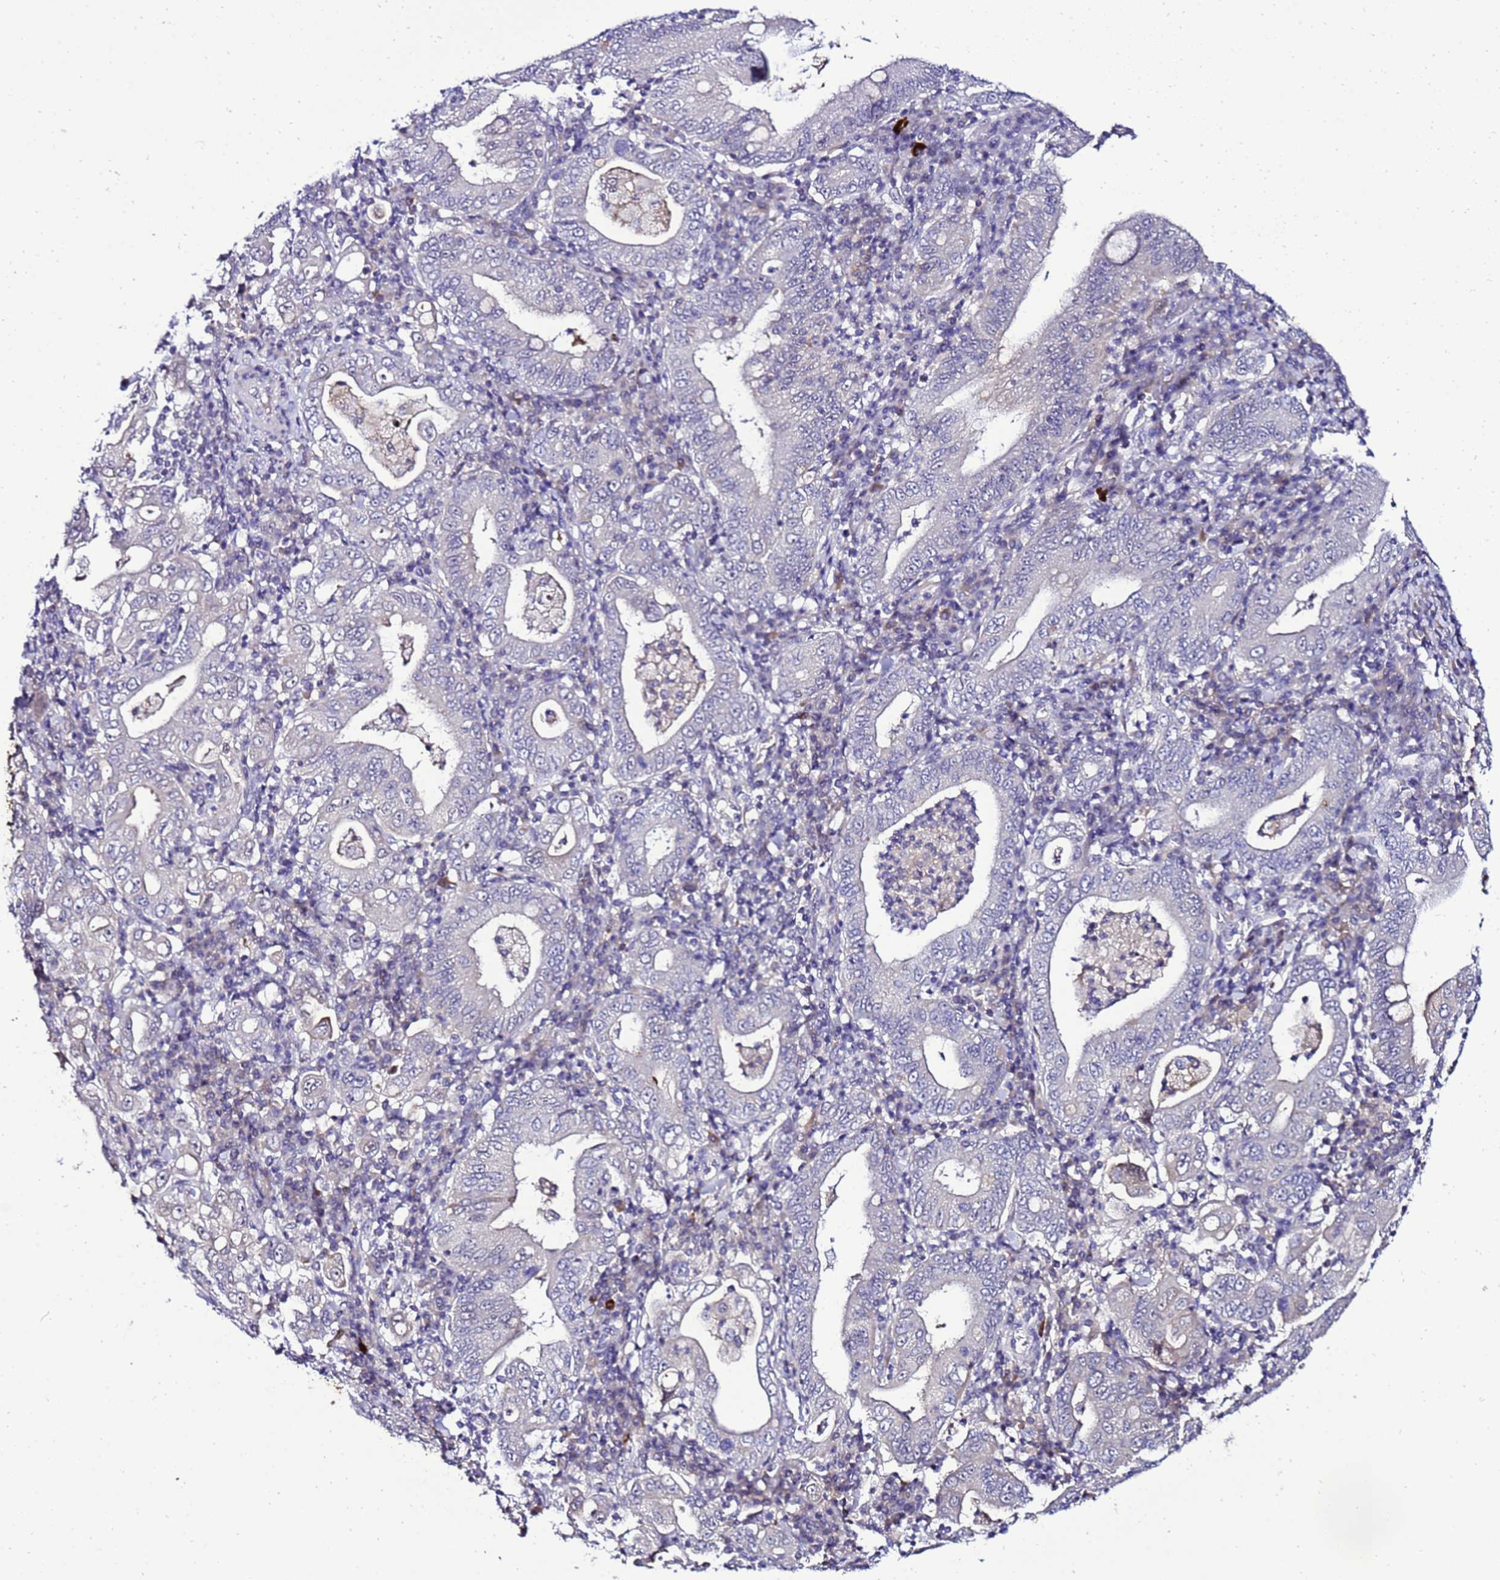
{"staining": {"intensity": "negative", "quantity": "none", "location": "none"}, "tissue": "stomach cancer", "cell_type": "Tumor cells", "image_type": "cancer", "snomed": [{"axis": "morphology", "description": "Normal tissue, NOS"}, {"axis": "morphology", "description": "Adenocarcinoma, NOS"}, {"axis": "topography", "description": "Esophagus"}, {"axis": "topography", "description": "Stomach, upper"}, {"axis": "topography", "description": "Peripheral nerve tissue"}], "caption": "Immunohistochemistry of stomach cancer shows no expression in tumor cells.", "gene": "C19orf47", "patient": {"sex": "male", "age": 62}}